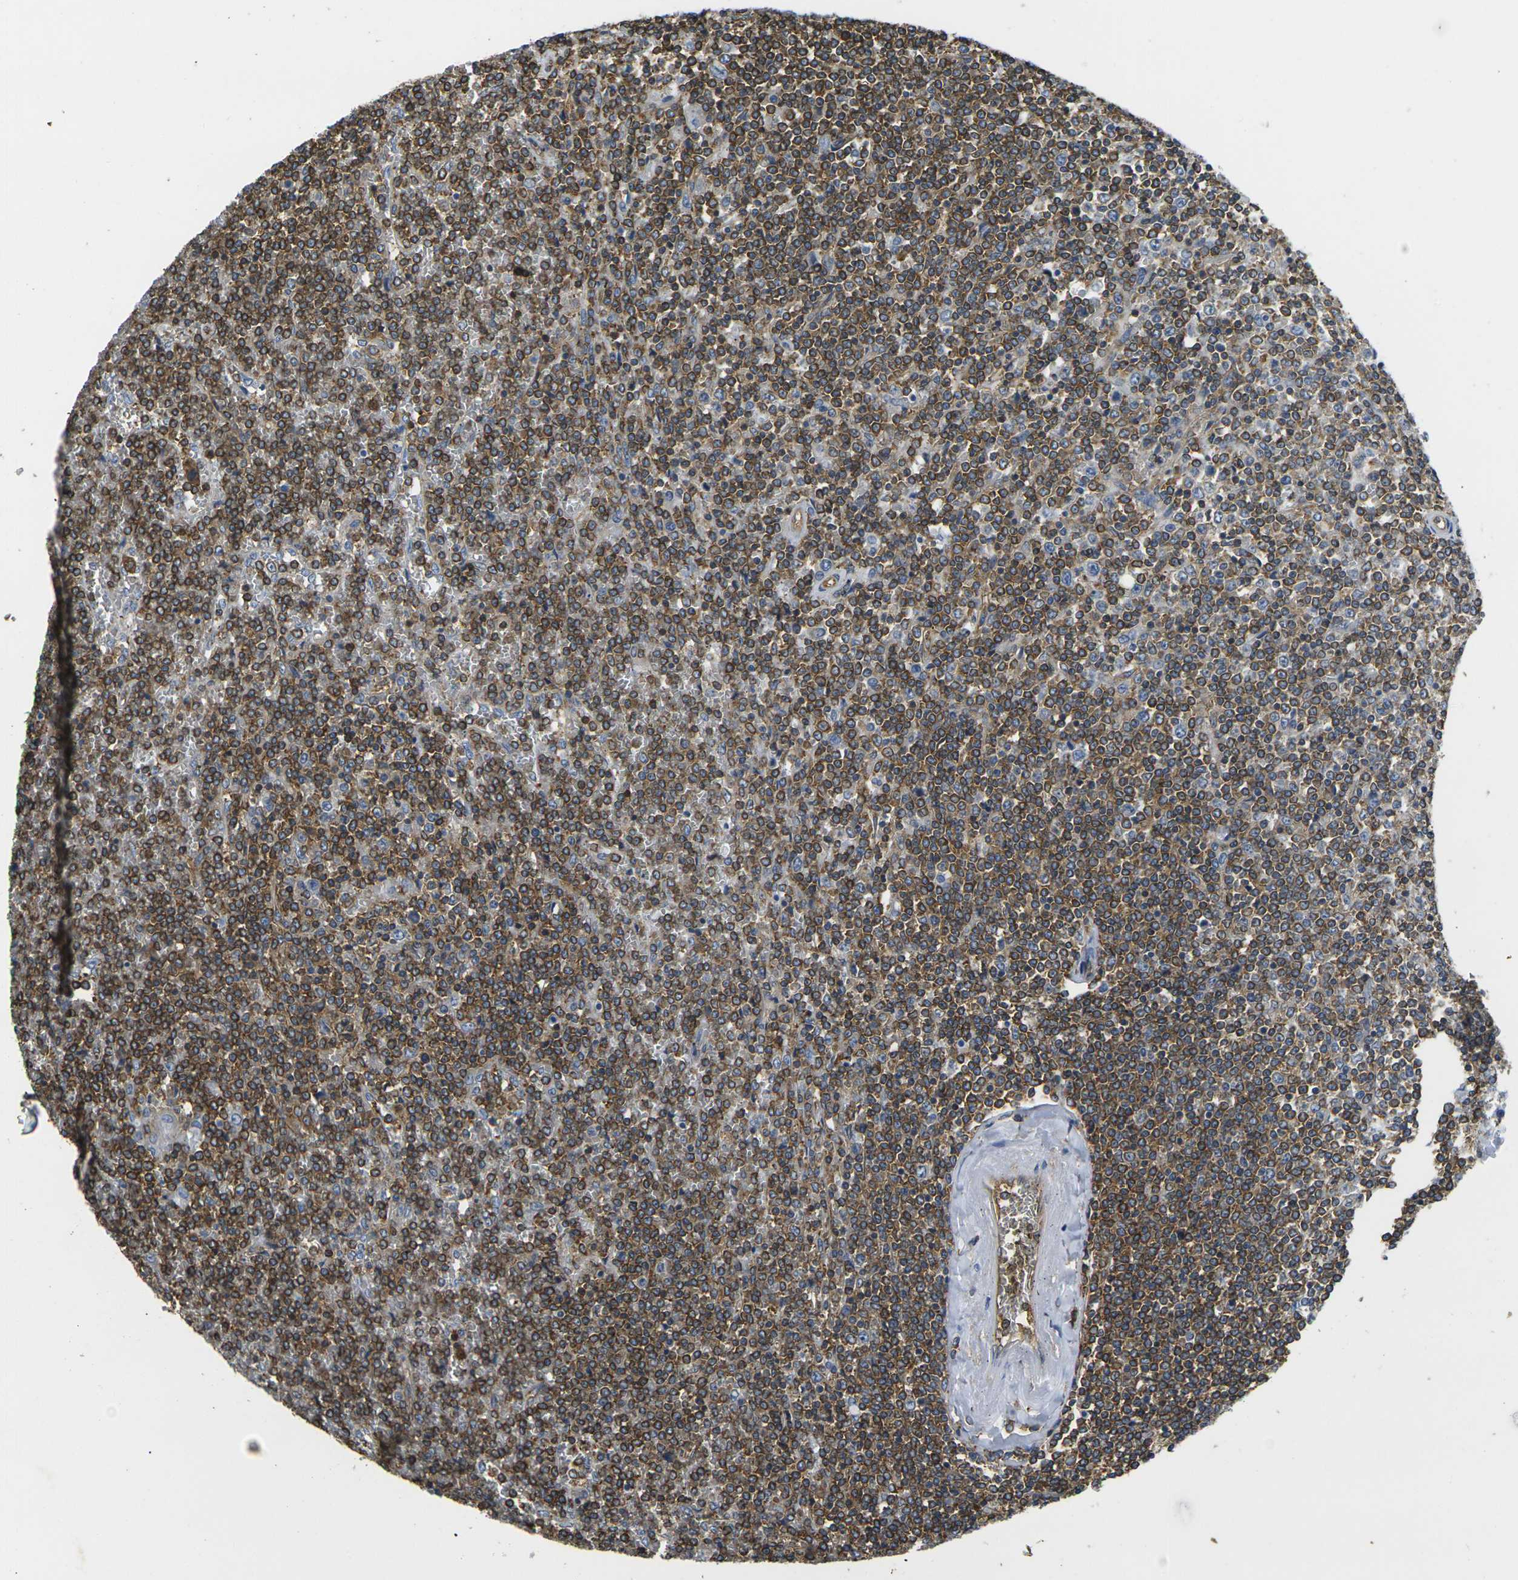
{"staining": {"intensity": "strong", "quantity": ">75%", "location": "cytoplasmic/membranous"}, "tissue": "lymphoma", "cell_type": "Tumor cells", "image_type": "cancer", "snomed": [{"axis": "morphology", "description": "Malignant lymphoma, non-Hodgkin's type, Low grade"}, {"axis": "topography", "description": "Spleen"}], "caption": "The histopathology image displays staining of lymphoma, revealing strong cytoplasmic/membranous protein staining (brown color) within tumor cells. Using DAB (3,3'-diaminobenzidine) (brown) and hematoxylin (blue) stains, captured at high magnification using brightfield microscopy.", "gene": "FAM110D", "patient": {"sex": "female", "age": 19}}